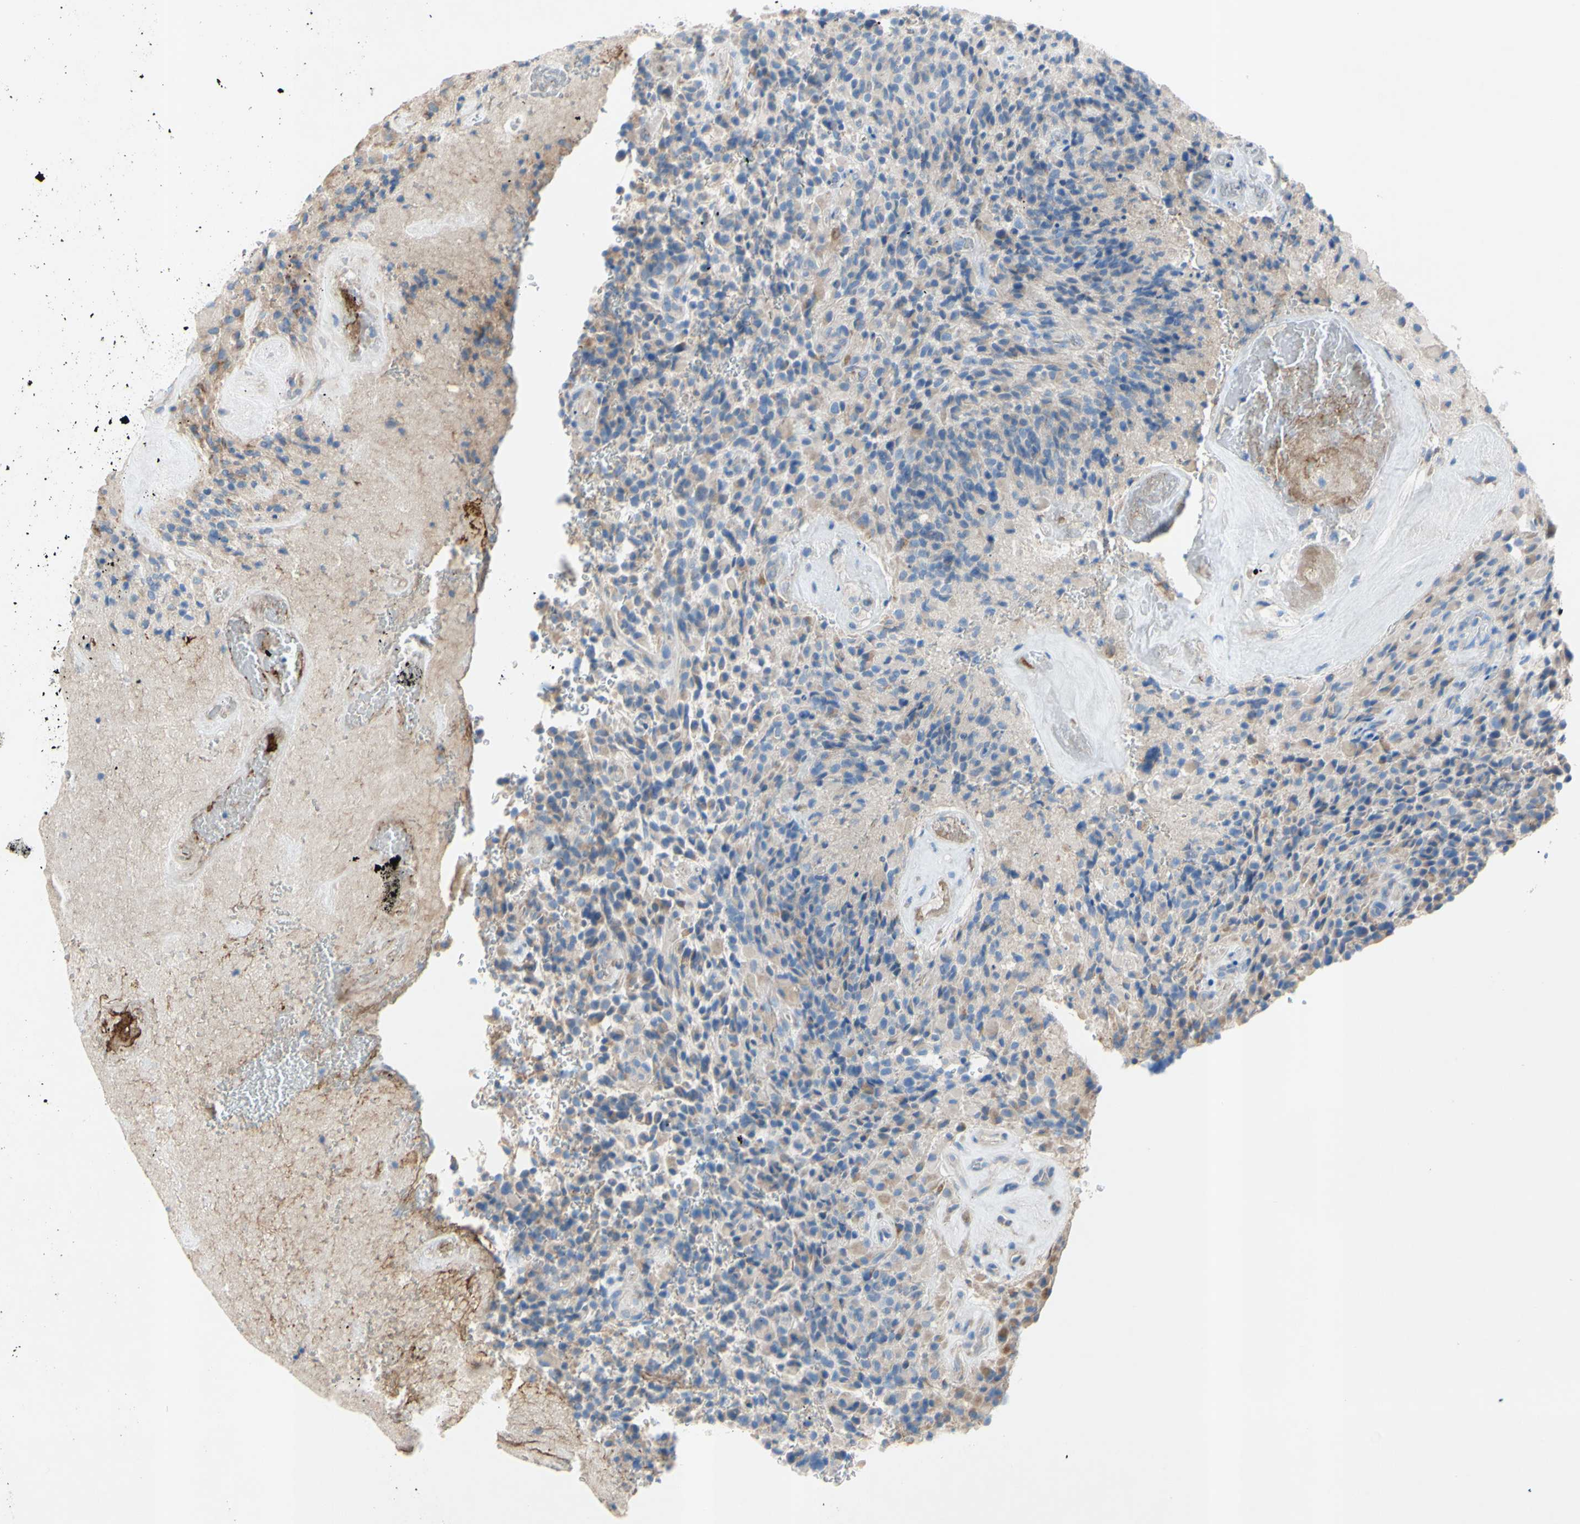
{"staining": {"intensity": "negative", "quantity": "none", "location": "none"}, "tissue": "glioma", "cell_type": "Tumor cells", "image_type": "cancer", "snomed": [{"axis": "morphology", "description": "Glioma, malignant, High grade"}, {"axis": "topography", "description": "Brain"}], "caption": "Tumor cells are negative for protein expression in human glioma.", "gene": "TMIGD2", "patient": {"sex": "male", "age": 71}}